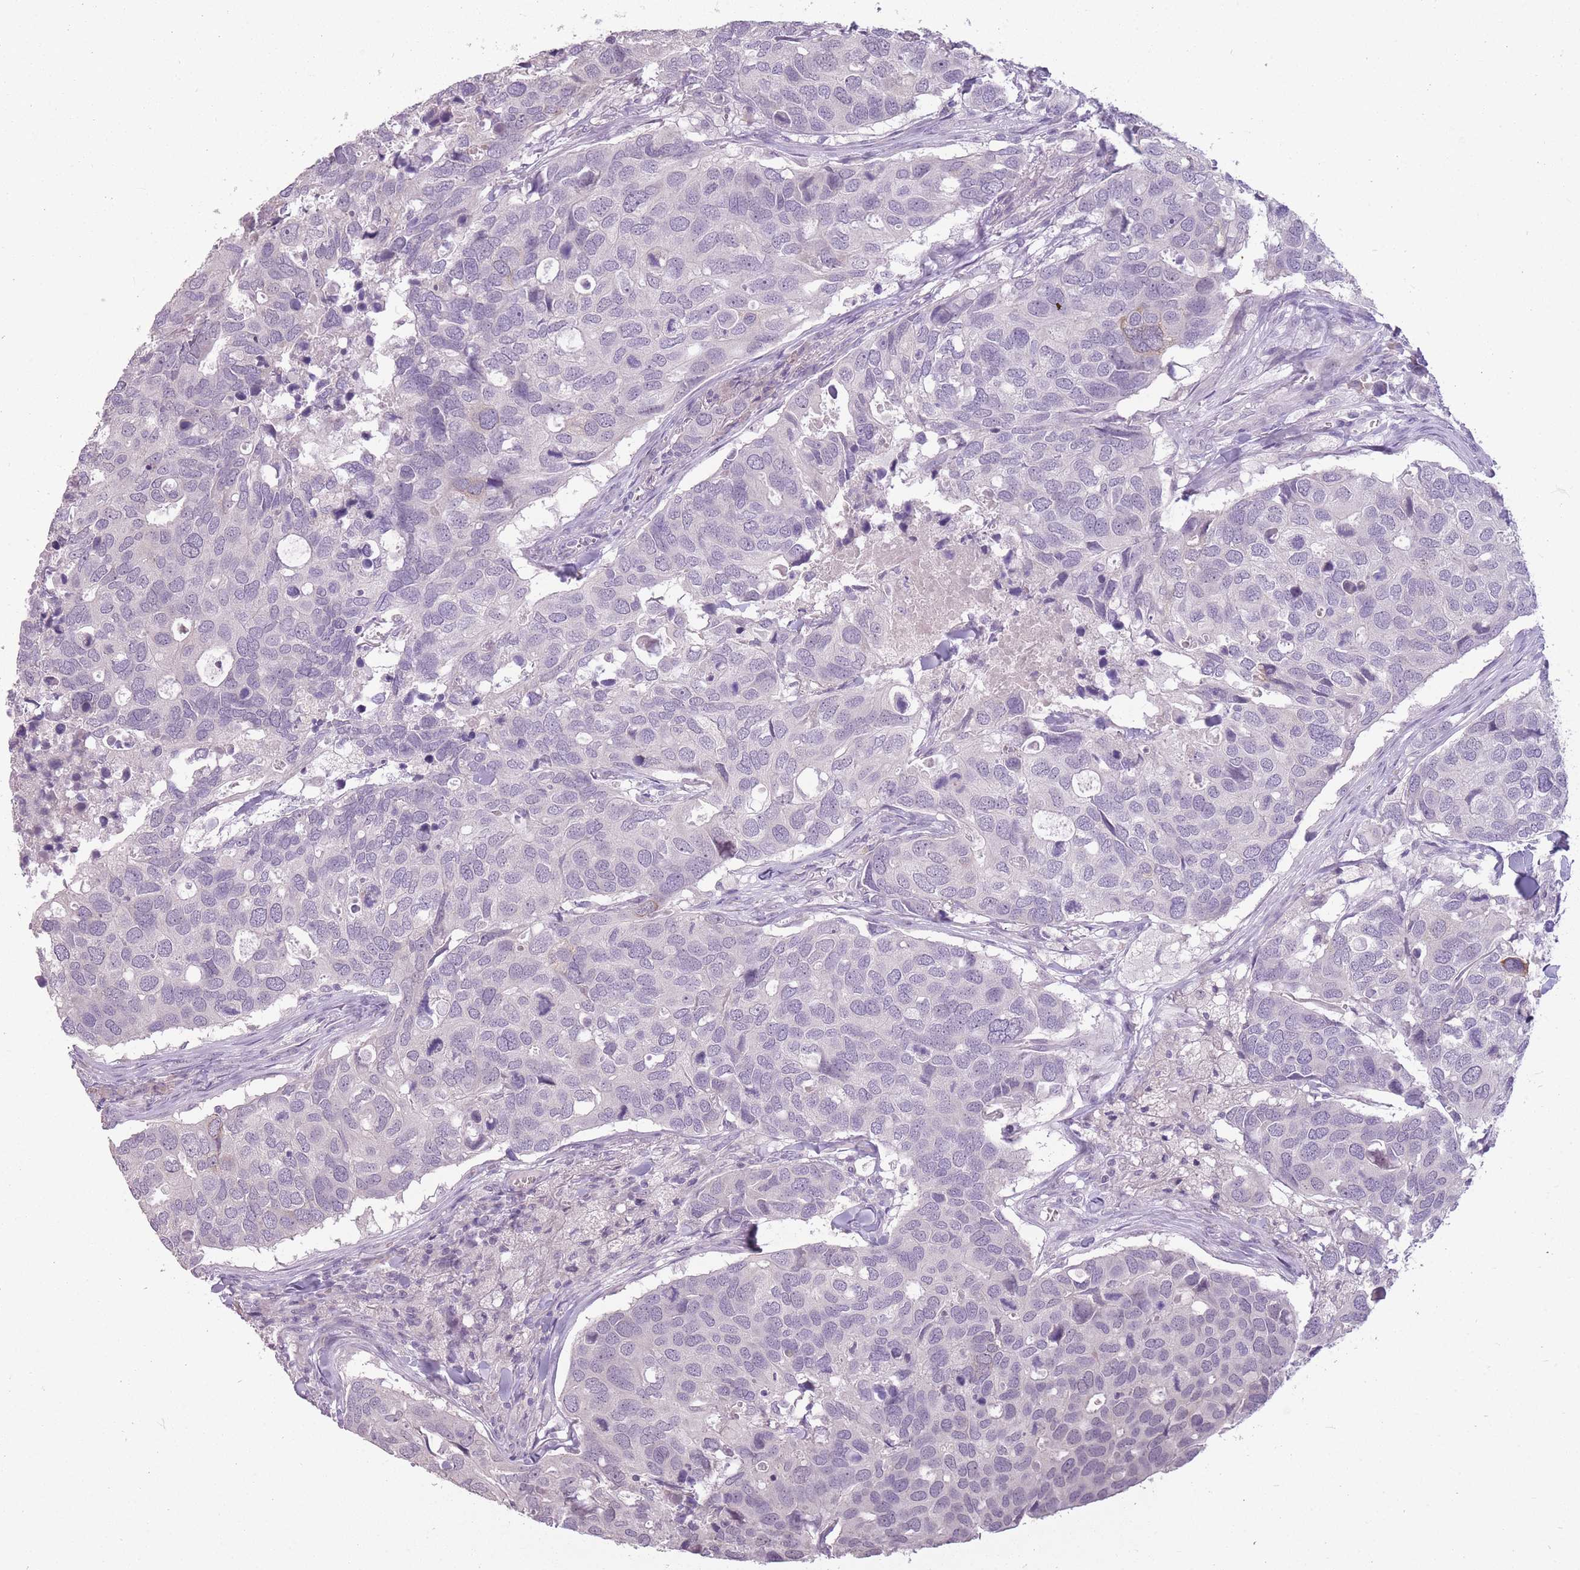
{"staining": {"intensity": "negative", "quantity": "none", "location": "none"}, "tissue": "breast cancer", "cell_type": "Tumor cells", "image_type": "cancer", "snomed": [{"axis": "morphology", "description": "Duct carcinoma"}, {"axis": "topography", "description": "Breast"}], "caption": "This is an immunohistochemistry photomicrograph of breast invasive ductal carcinoma. There is no expression in tumor cells.", "gene": "ZBTB24", "patient": {"sex": "female", "age": 83}}